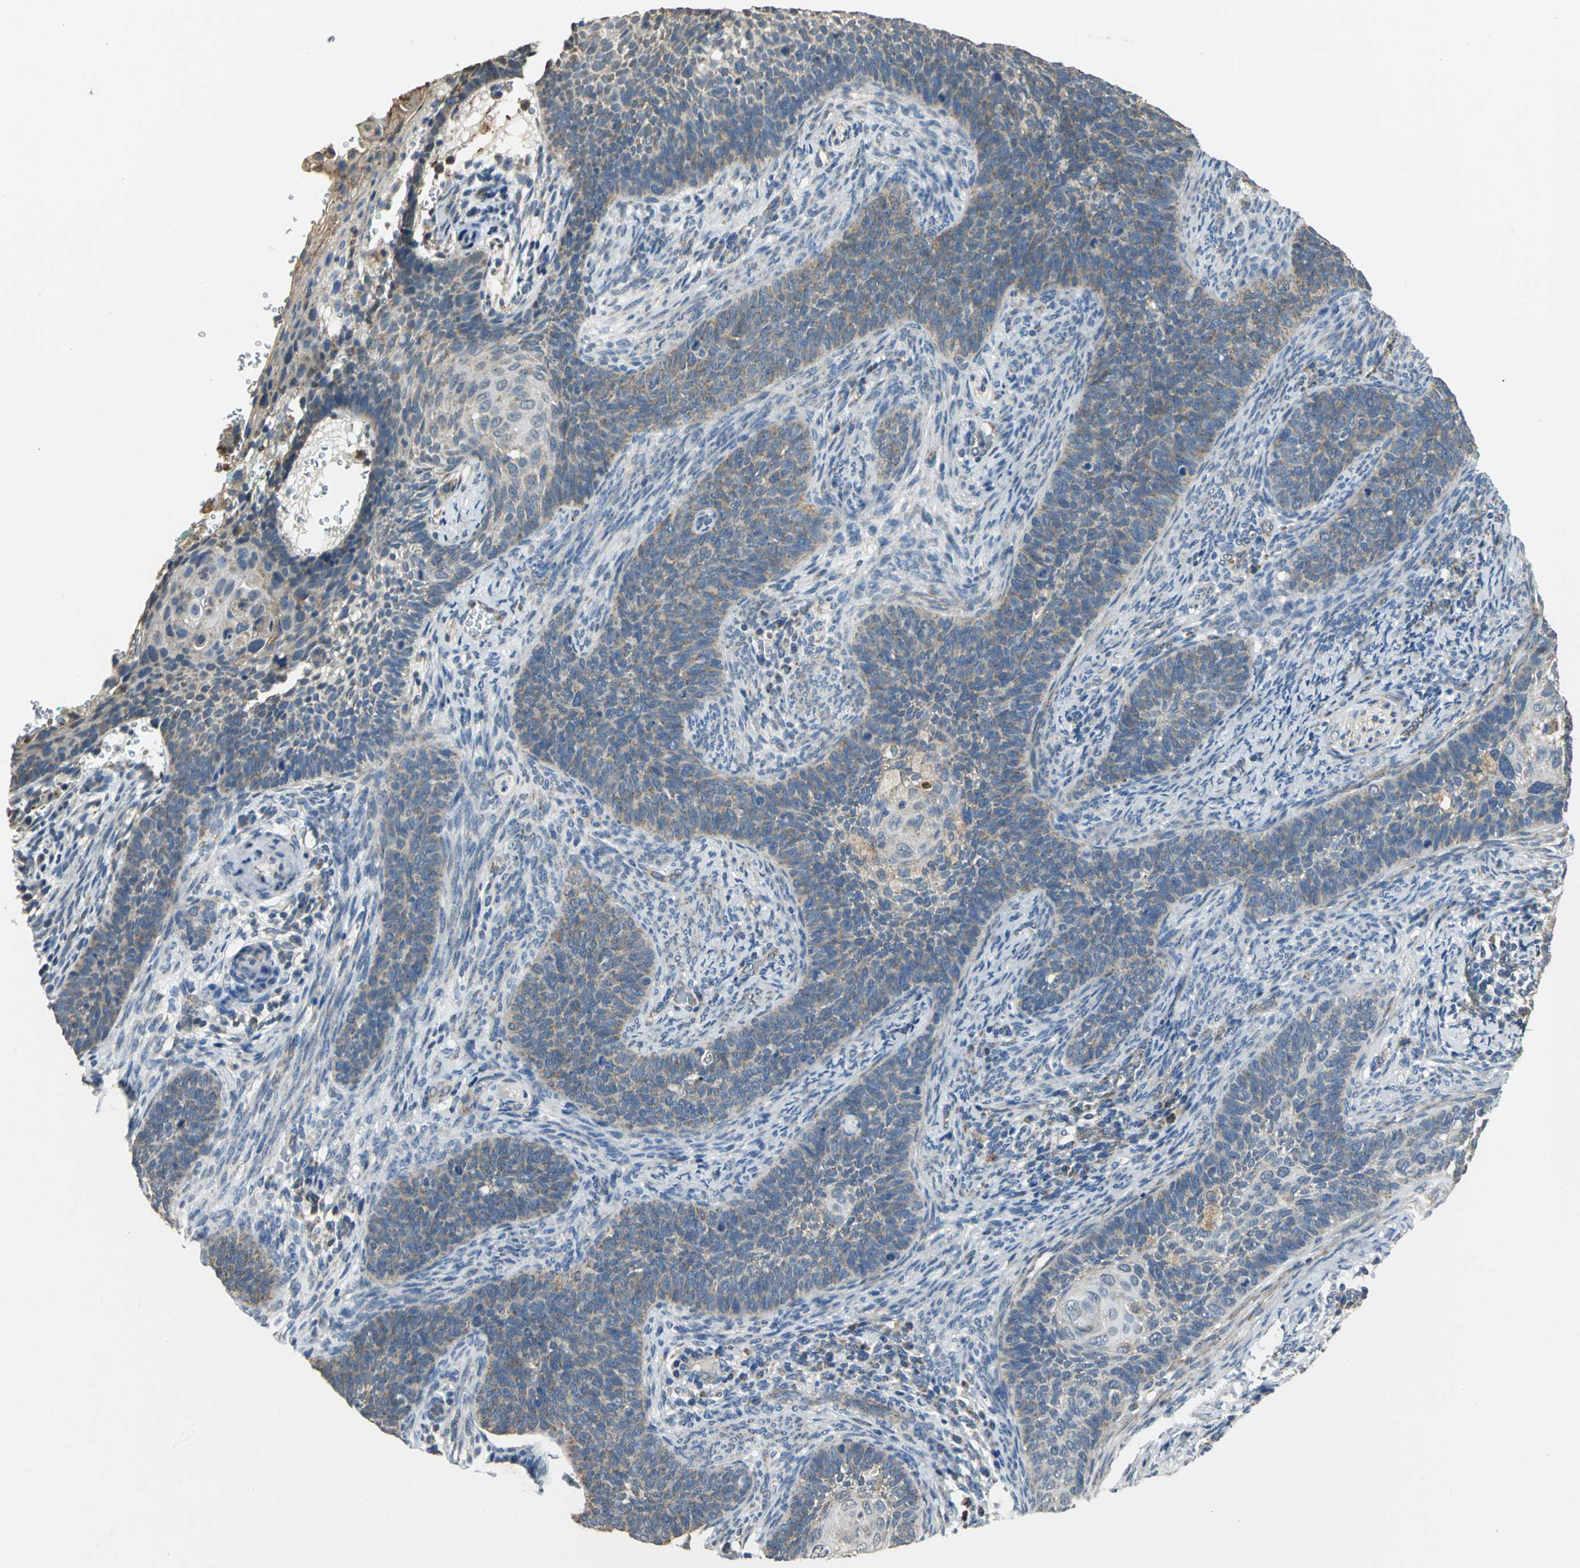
{"staining": {"intensity": "weak", "quantity": ">75%", "location": "cytoplasmic/membranous"}, "tissue": "cervical cancer", "cell_type": "Tumor cells", "image_type": "cancer", "snomed": [{"axis": "morphology", "description": "Squamous cell carcinoma, NOS"}, {"axis": "topography", "description": "Cervix"}], "caption": "The micrograph displays staining of squamous cell carcinoma (cervical), revealing weak cytoplasmic/membranous protein staining (brown color) within tumor cells.", "gene": "NDUFB5", "patient": {"sex": "female", "age": 33}}